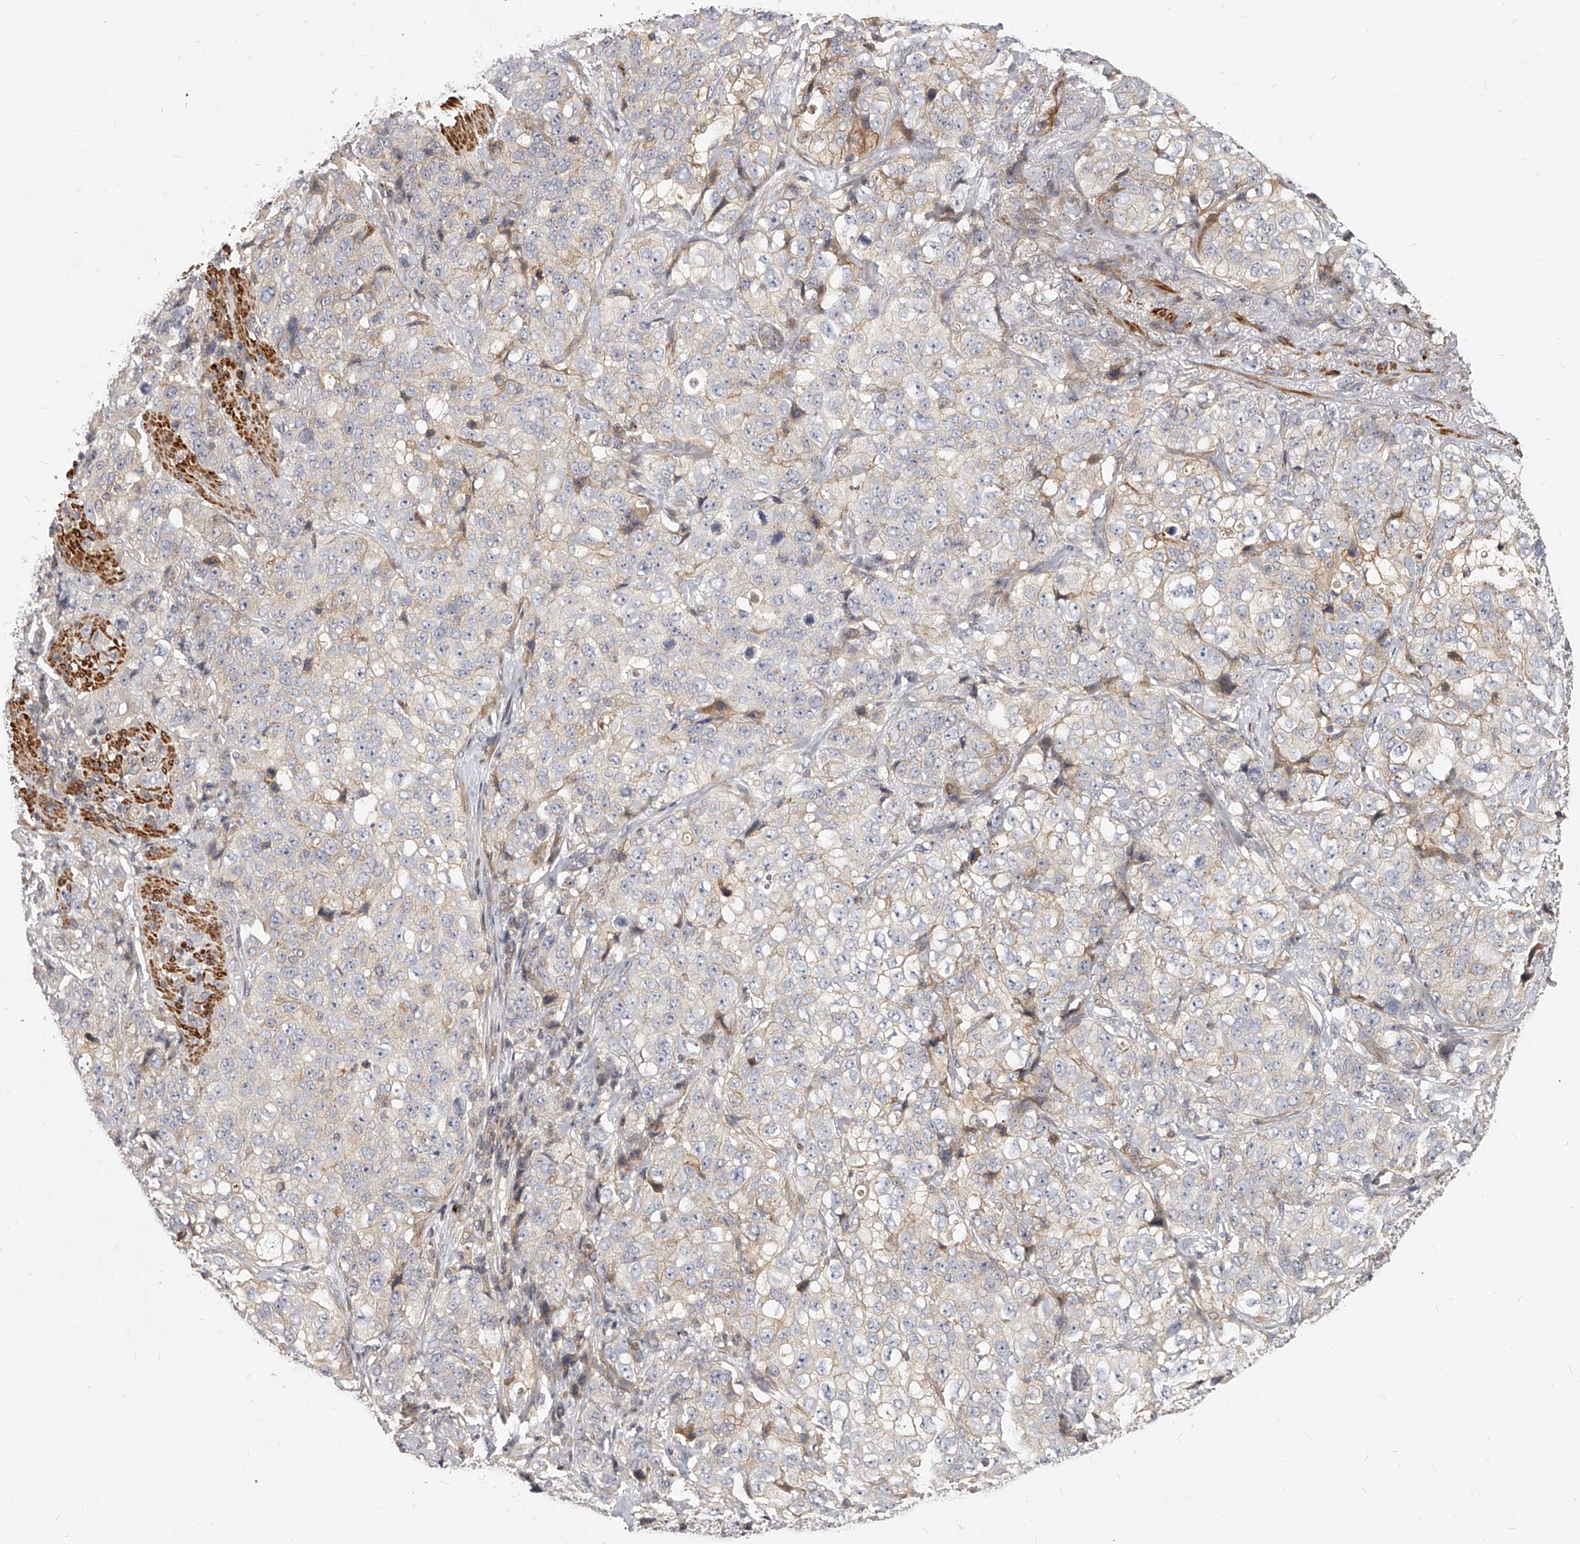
{"staining": {"intensity": "weak", "quantity": "<25%", "location": "cytoplasmic/membranous"}, "tissue": "stomach cancer", "cell_type": "Tumor cells", "image_type": "cancer", "snomed": [{"axis": "morphology", "description": "Adenocarcinoma, NOS"}, {"axis": "topography", "description": "Stomach"}], "caption": "Protein analysis of stomach cancer displays no significant expression in tumor cells.", "gene": "SLC37A1", "patient": {"sex": "male", "age": 48}}